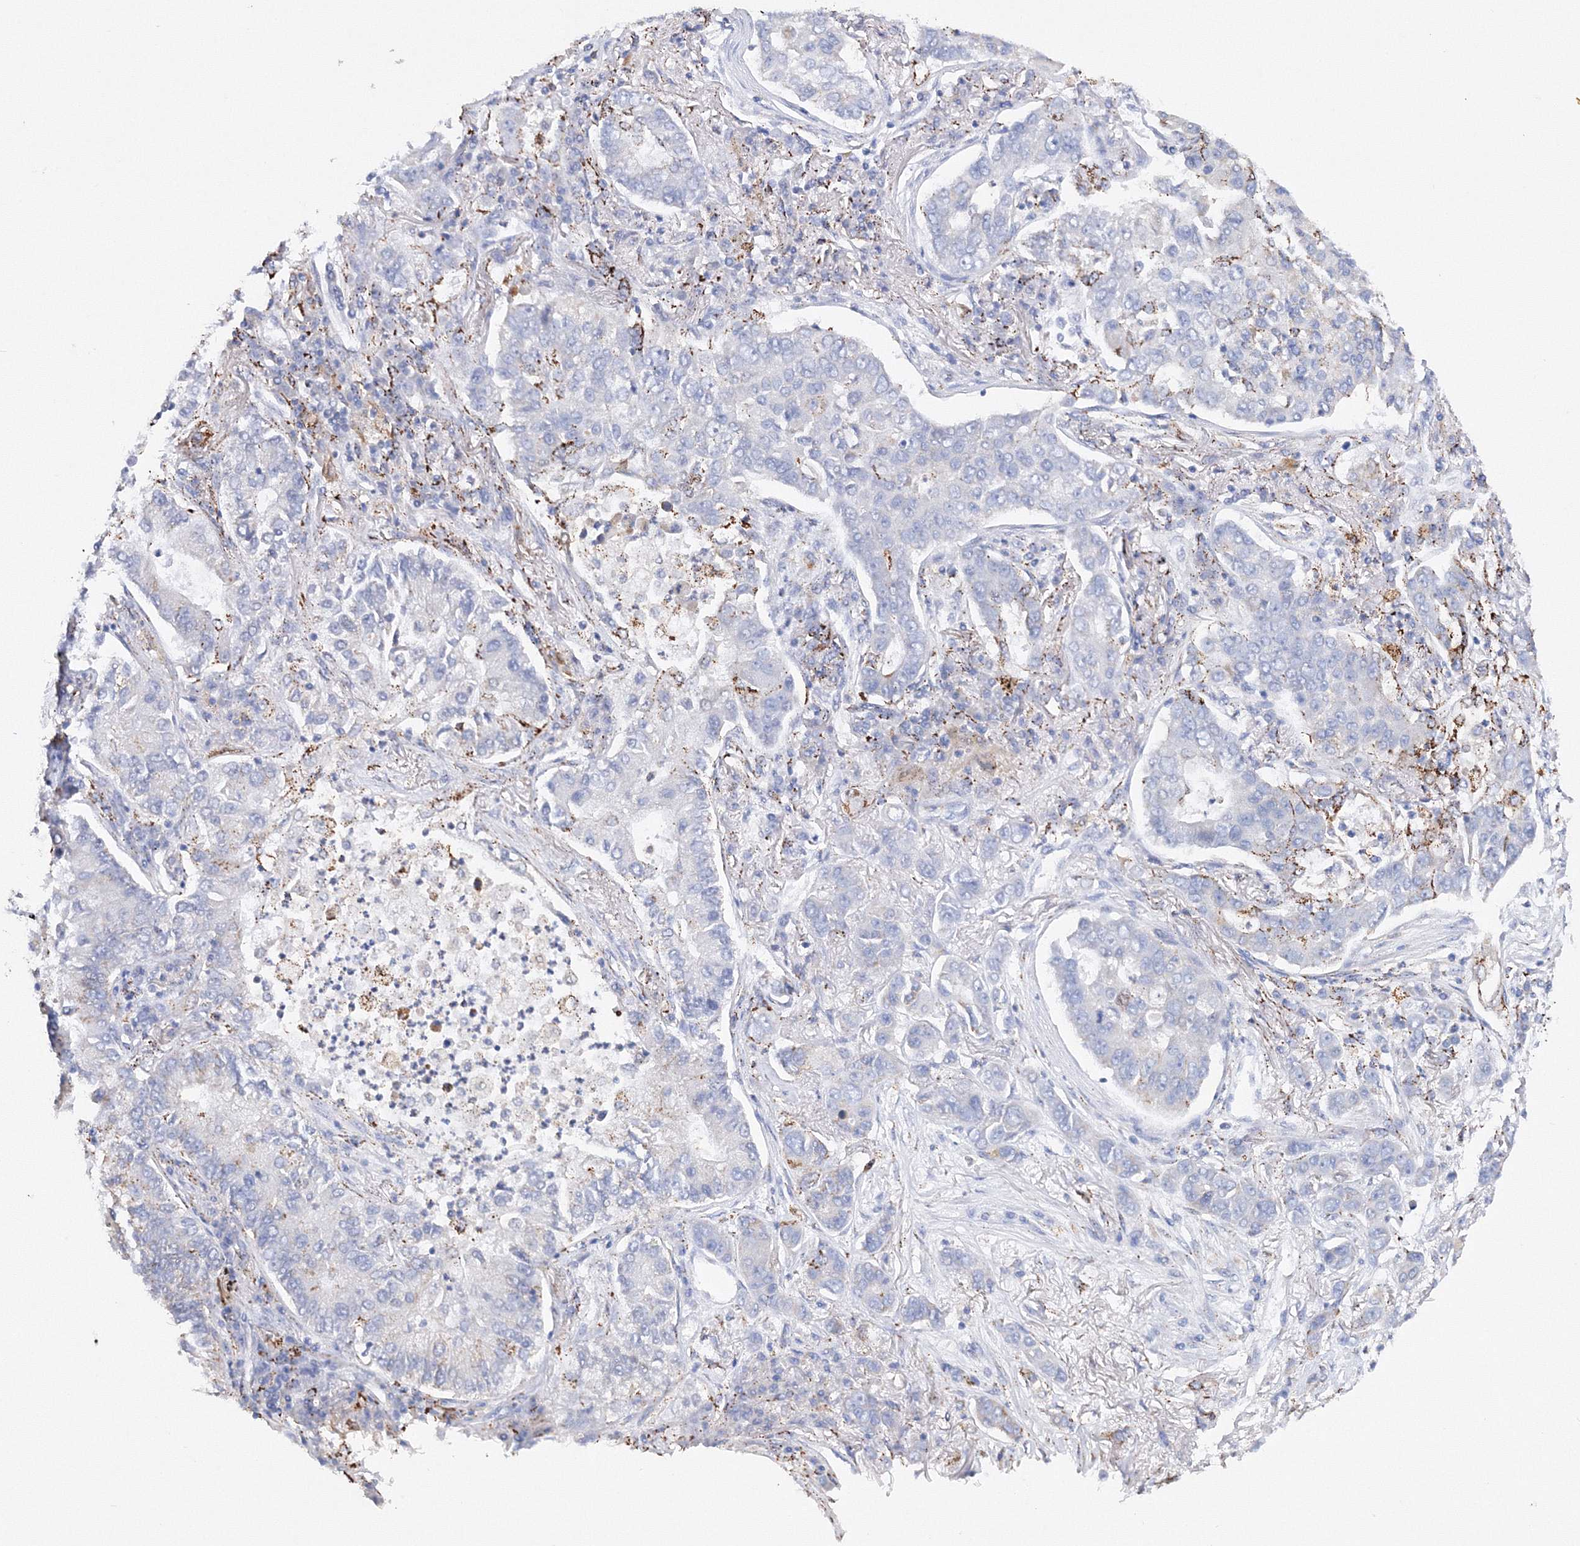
{"staining": {"intensity": "negative", "quantity": "none", "location": "none"}, "tissue": "lung cancer", "cell_type": "Tumor cells", "image_type": "cancer", "snomed": [{"axis": "morphology", "description": "Adenocarcinoma, NOS"}, {"axis": "topography", "description": "Lung"}], "caption": "IHC of human lung cancer exhibits no expression in tumor cells.", "gene": "MERTK", "patient": {"sex": "male", "age": 49}}